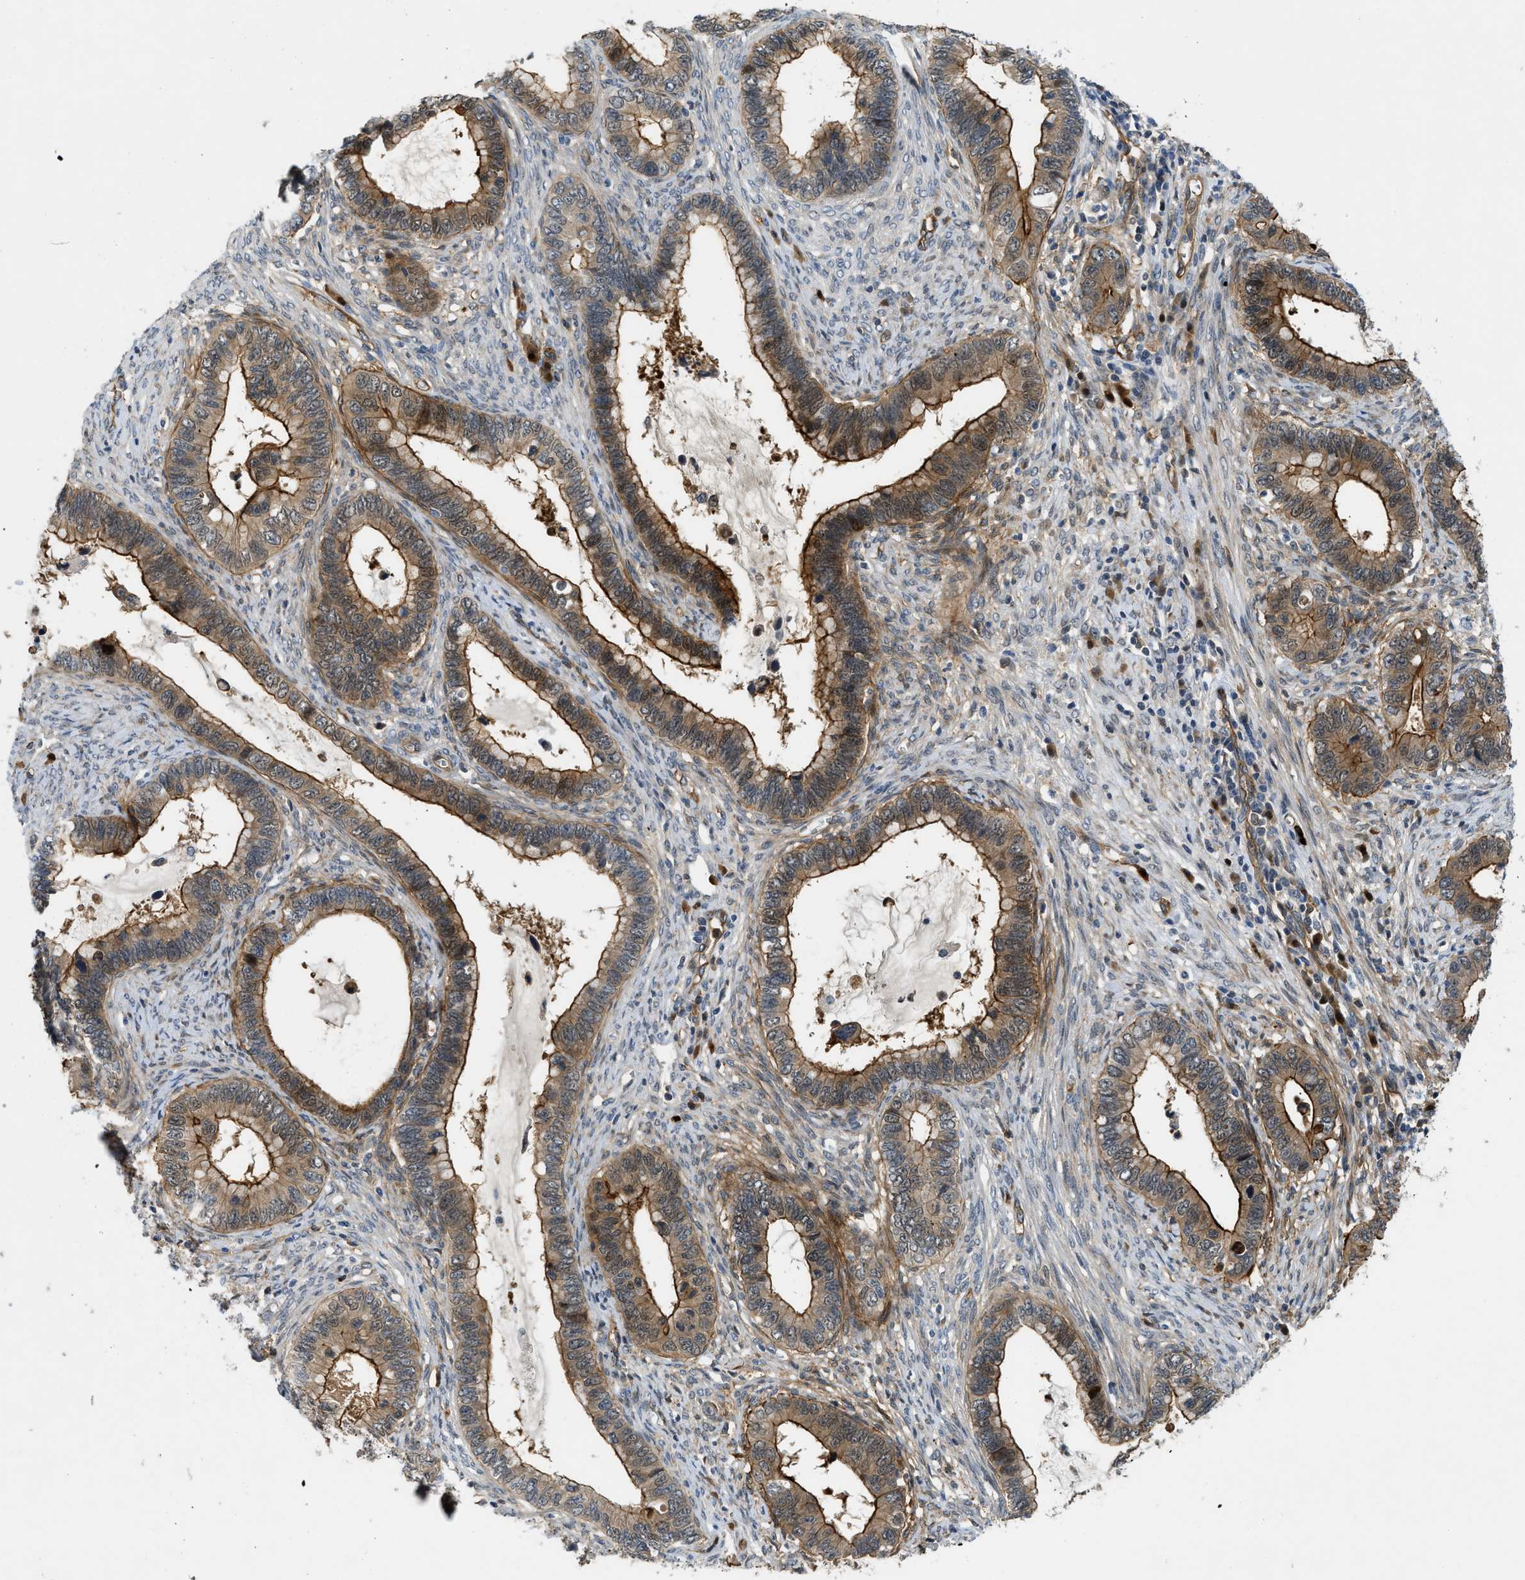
{"staining": {"intensity": "strong", "quantity": "25%-75%", "location": "cytoplasmic/membranous"}, "tissue": "cervical cancer", "cell_type": "Tumor cells", "image_type": "cancer", "snomed": [{"axis": "morphology", "description": "Adenocarcinoma, NOS"}, {"axis": "topography", "description": "Cervix"}], "caption": "About 25%-75% of tumor cells in cervical cancer demonstrate strong cytoplasmic/membranous protein staining as visualized by brown immunohistochemical staining.", "gene": "TRAK2", "patient": {"sex": "female", "age": 44}}